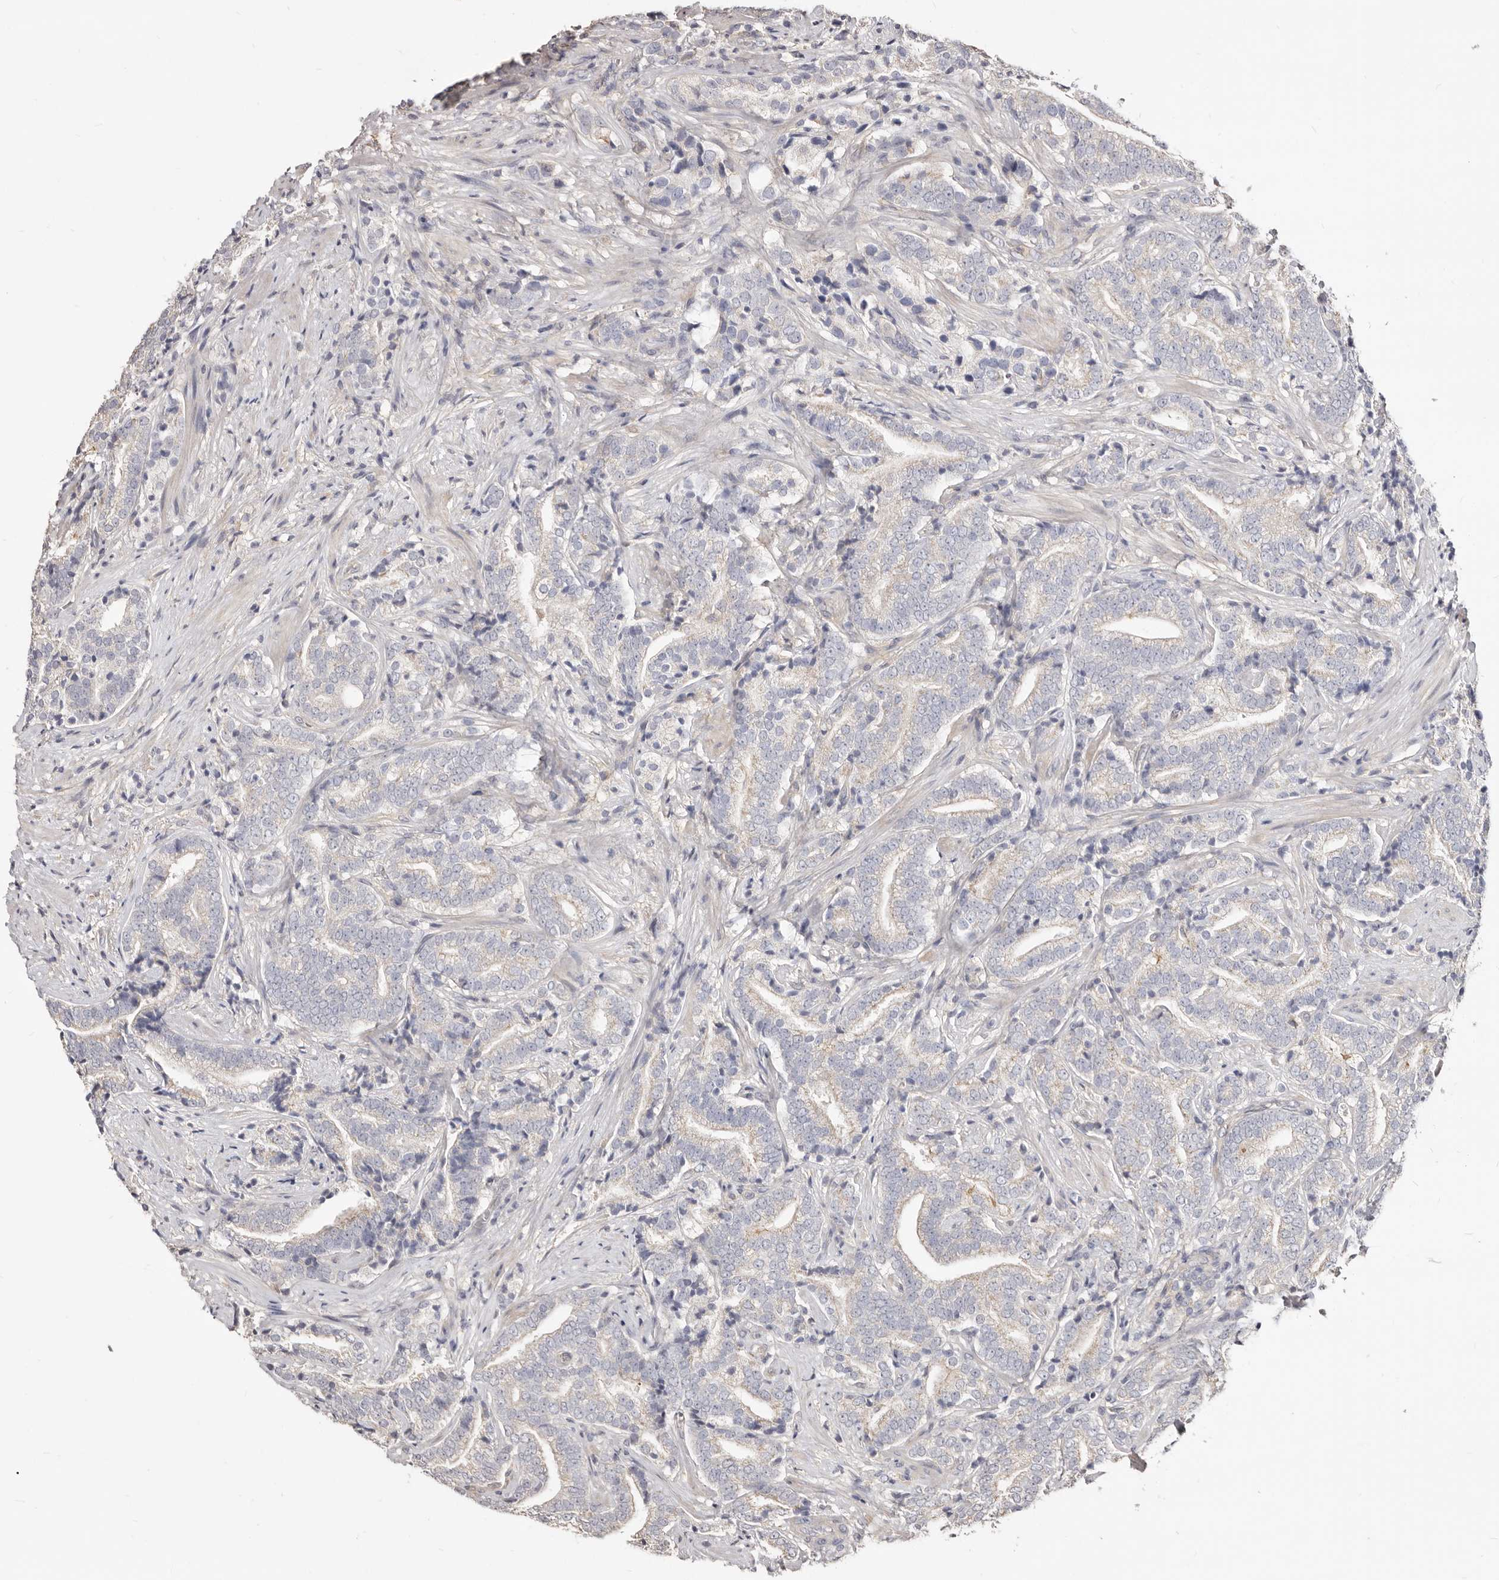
{"staining": {"intensity": "negative", "quantity": "none", "location": "none"}, "tissue": "prostate cancer", "cell_type": "Tumor cells", "image_type": "cancer", "snomed": [{"axis": "morphology", "description": "Adenocarcinoma, High grade"}, {"axis": "topography", "description": "Prostate"}], "caption": "Immunohistochemistry (IHC) micrograph of neoplastic tissue: human prostate adenocarcinoma (high-grade) stained with DAB (3,3'-diaminobenzidine) shows no significant protein expression in tumor cells.", "gene": "LRRC25", "patient": {"sex": "male", "age": 57}}